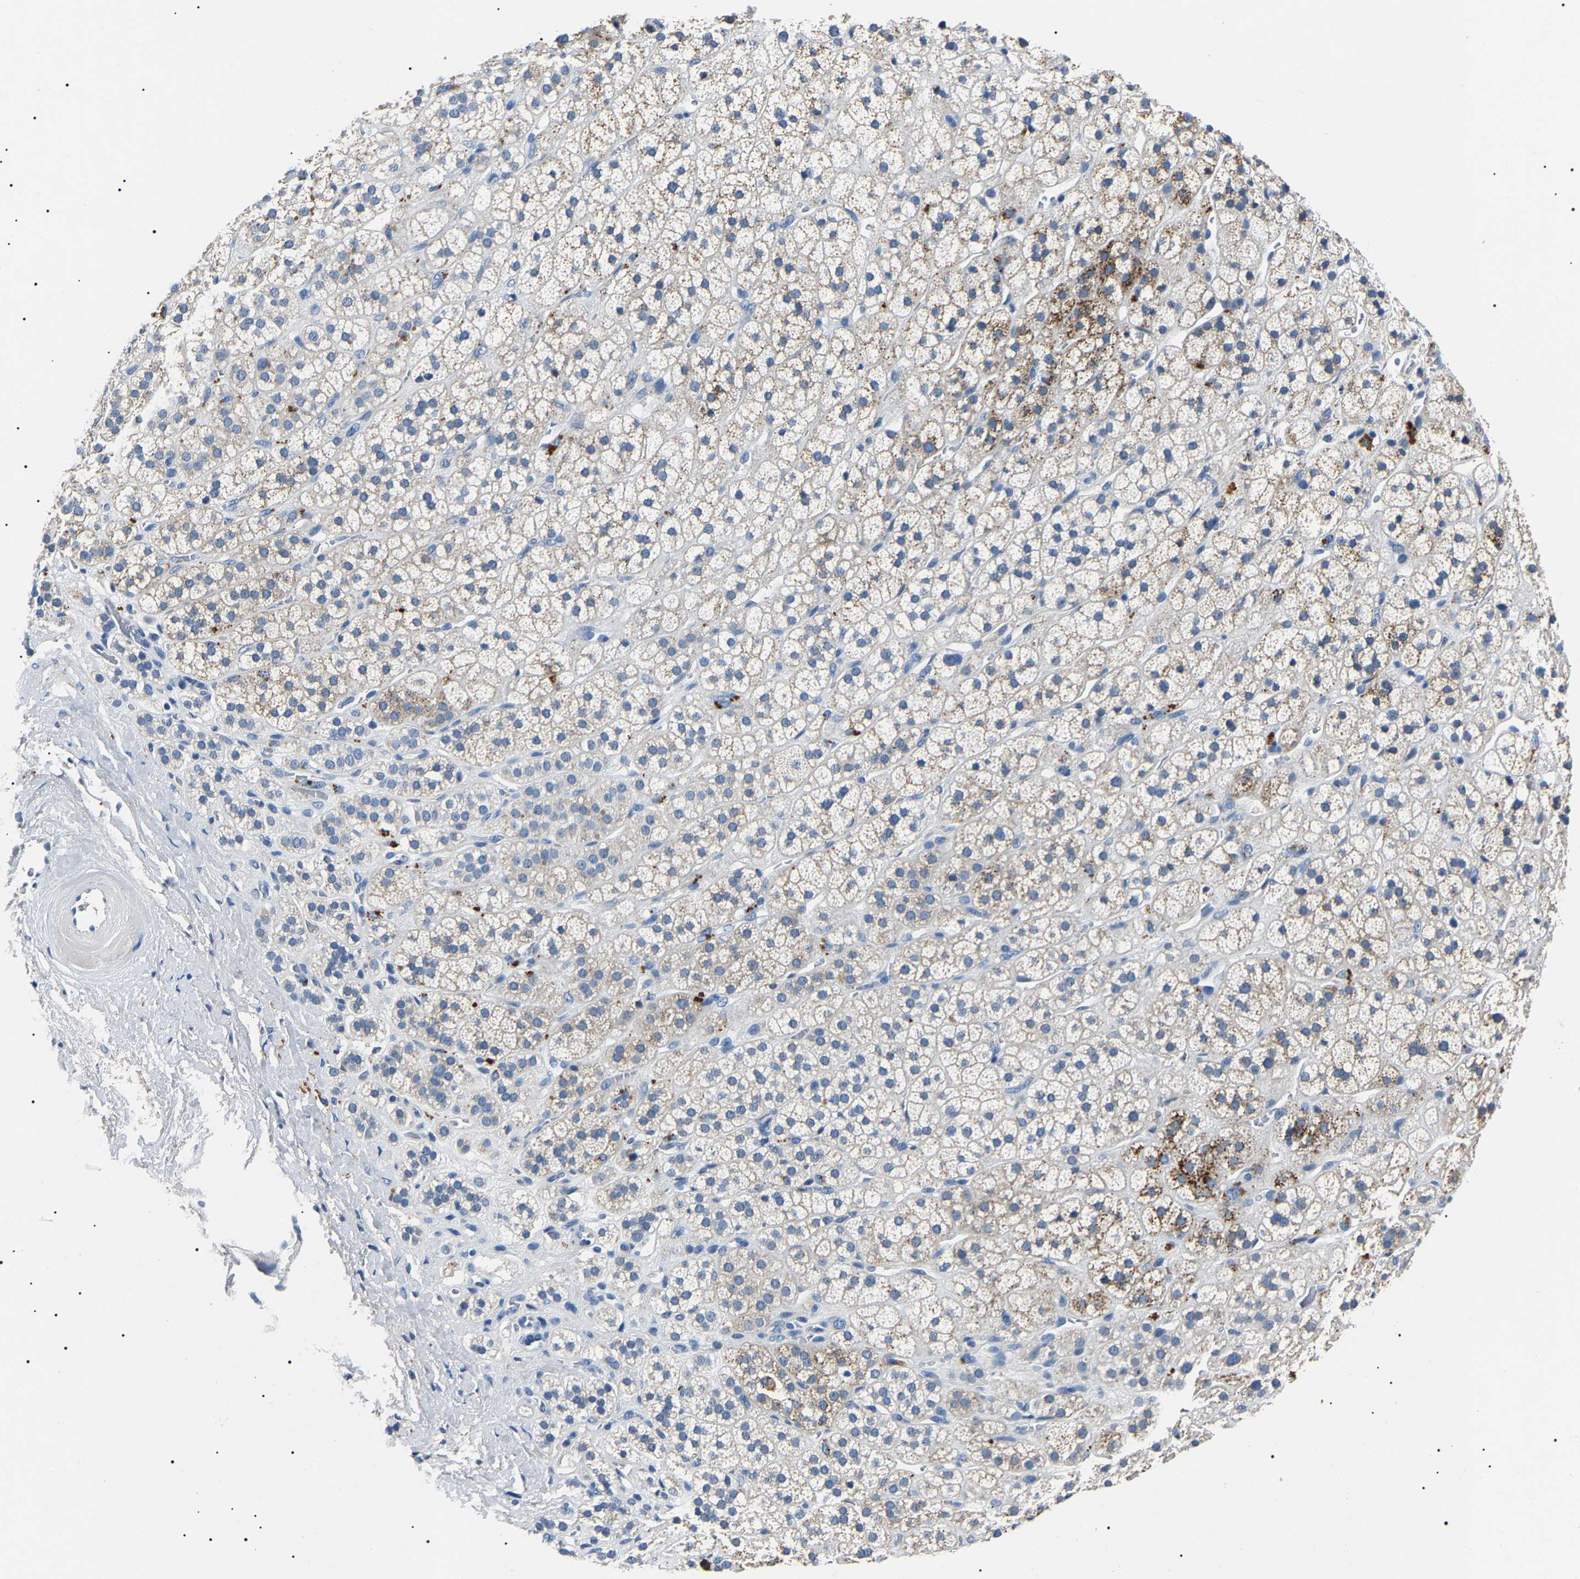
{"staining": {"intensity": "strong", "quantity": "25%-75%", "location": "cytoplasmic/membranous"}, "tissue": "adrenal gland", "cell_type": "Glandular cells", "image_type": "normal", "snomed": [{"axis": "morphology", "description": "Normal tissue, NOS"}, {"axis": "topography", "description": "Adrenal gland"}], "caption": "Approximately 25%-75% of glandular cells in benign human adrenal gland display strong cytoplasmic/membranous protein expression as visualized by brown immunohistochemical staining.", "gene": "KLK15", "patient": {"sex": "male", "age": 56}}